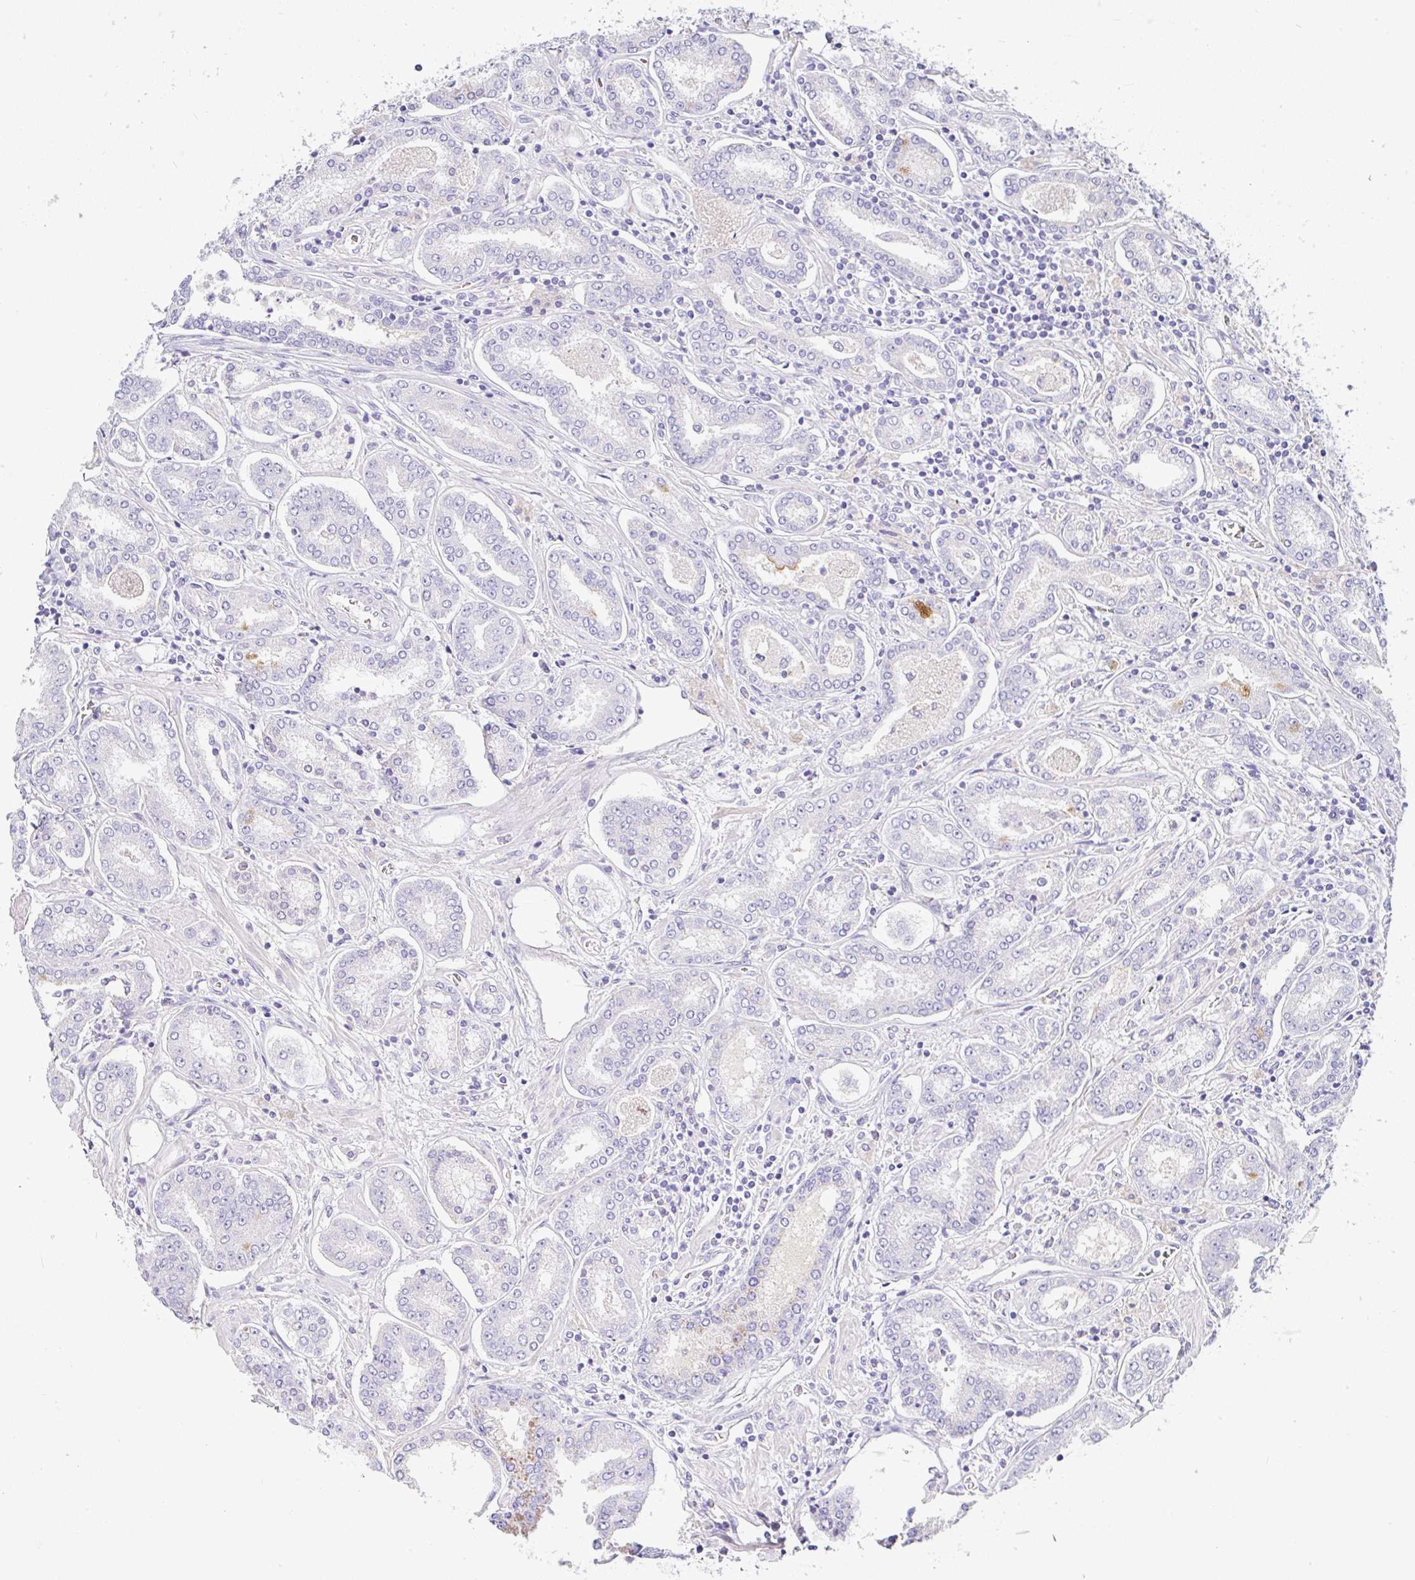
{"staining": {"intensity": "negative", "quantity": "none", "location": "none"}, "tissue": "prostate cancer", "cell_type": "Tumor cells", "image_type": "cancer", "snomed": [{"axis": "morphology", "description": "Adenocarcinoma, High grade"}, {"axis": "topography", "description": "Prostate"}], "caption": "This is a histopathology image of immunohistochemistry (IHC) staining of prostate cancer, which shows no staining in tumor cells. (DAB immunohistochemistry visualized using brightfield microscopy, high magnification).", "gene": "SERPINE3", "patient": {"sex": "male", "age": 72}}